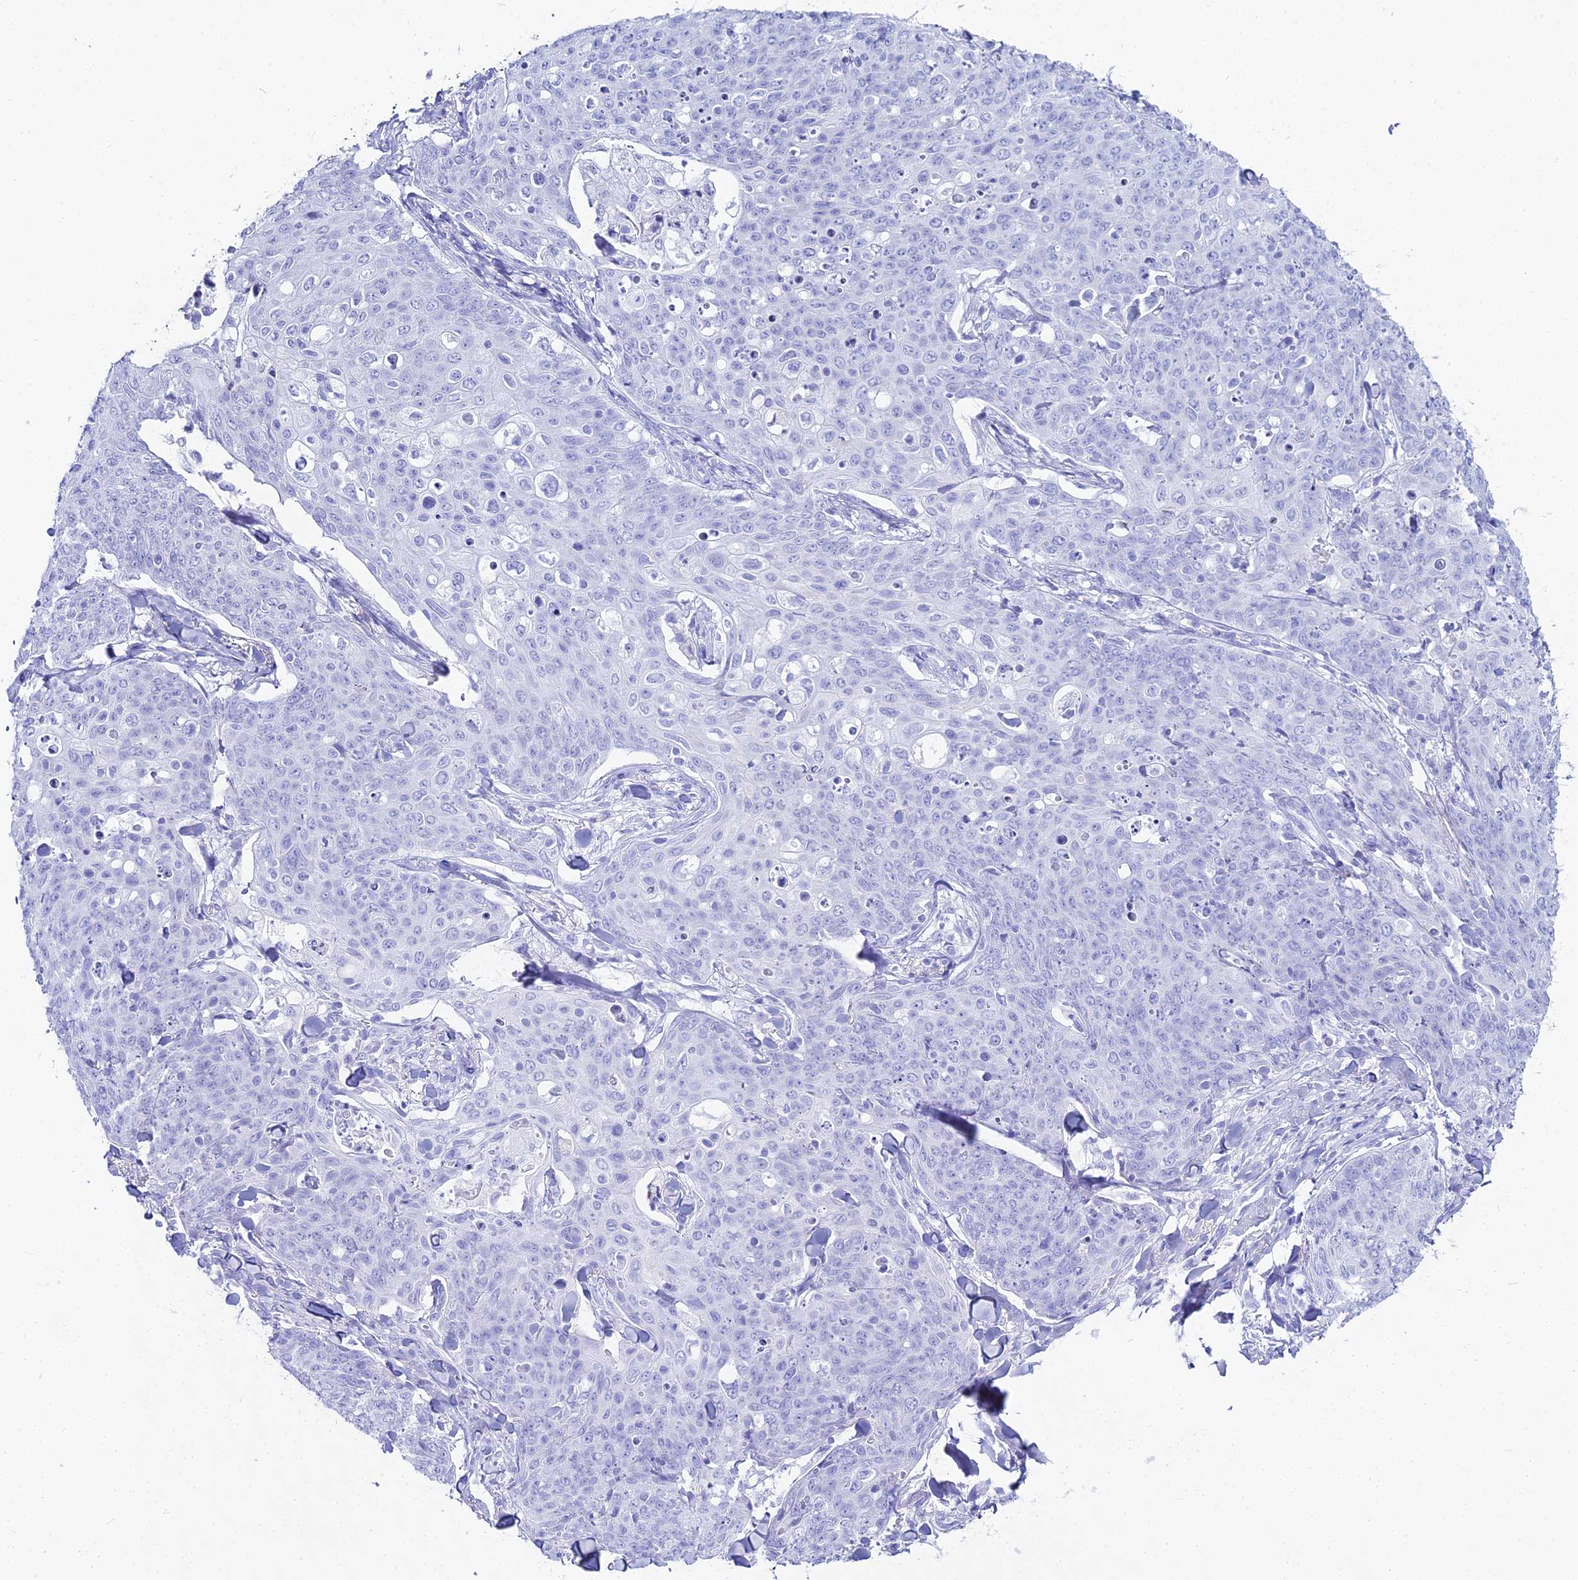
{"staining": {"intensity": "negative", "quantity": "none", "location": "none"}, "tissue": "skin cancer", "cell_type": "Tumor cells", "image_type": "cancer", "snomed": [{"axis": "morphology", "description": "Squamous cell carcinoma, NOS"}, {"axis": "topography", "description": "Skin"}, {"axis": "topography", "description": "Vulva"}], "caption": "Immunohistochemical staining of skin cancer (squamous cell carcinoma) shows no significant expression in tumor cells. Nuclei are stained in blue.", "gene": "CGB2", "patient": {"sex": "female", "age": 85}}